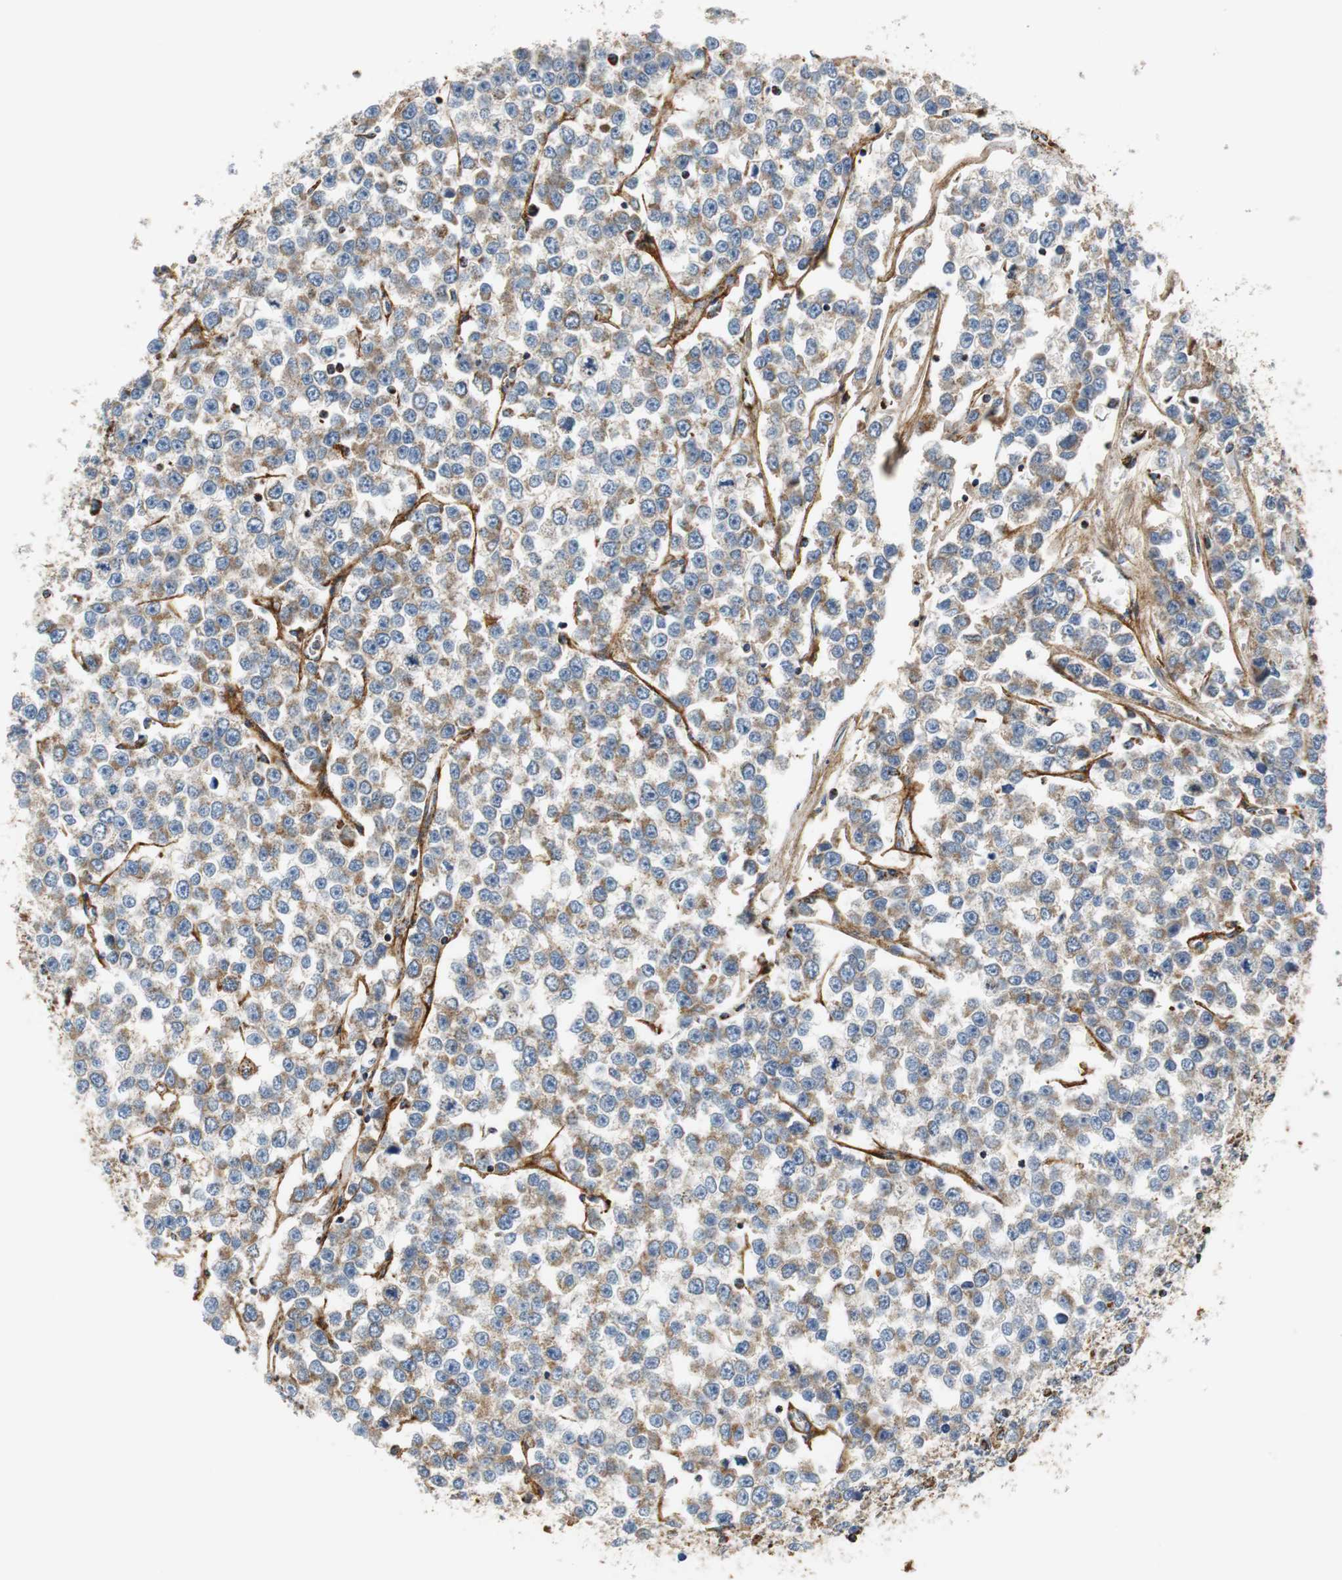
{"staining": {"intensity": "weak", "quantity": ">75%", "location": "cytoplasmic/membranous"}, "tissue": "testis cancer", "cell_type": "Tumor cells", "image_type": "cancer", "snomed": [{"axis": "morphology", "description": "Seminoma, NOS"}, {"axis": "morphology", "description": "Carcinoma, Embryonal, NOS"}, {"axis": "topography", "description": "Testis"}], "caption": "Protein expression analysis of embryonal carcinoma (testis) exhibits weak cytoplasmic/membranous expression in approximately >75% of tumor cells.", "gene": "C1QTNF7", "patient": {"sex": "male", "age": 52}}